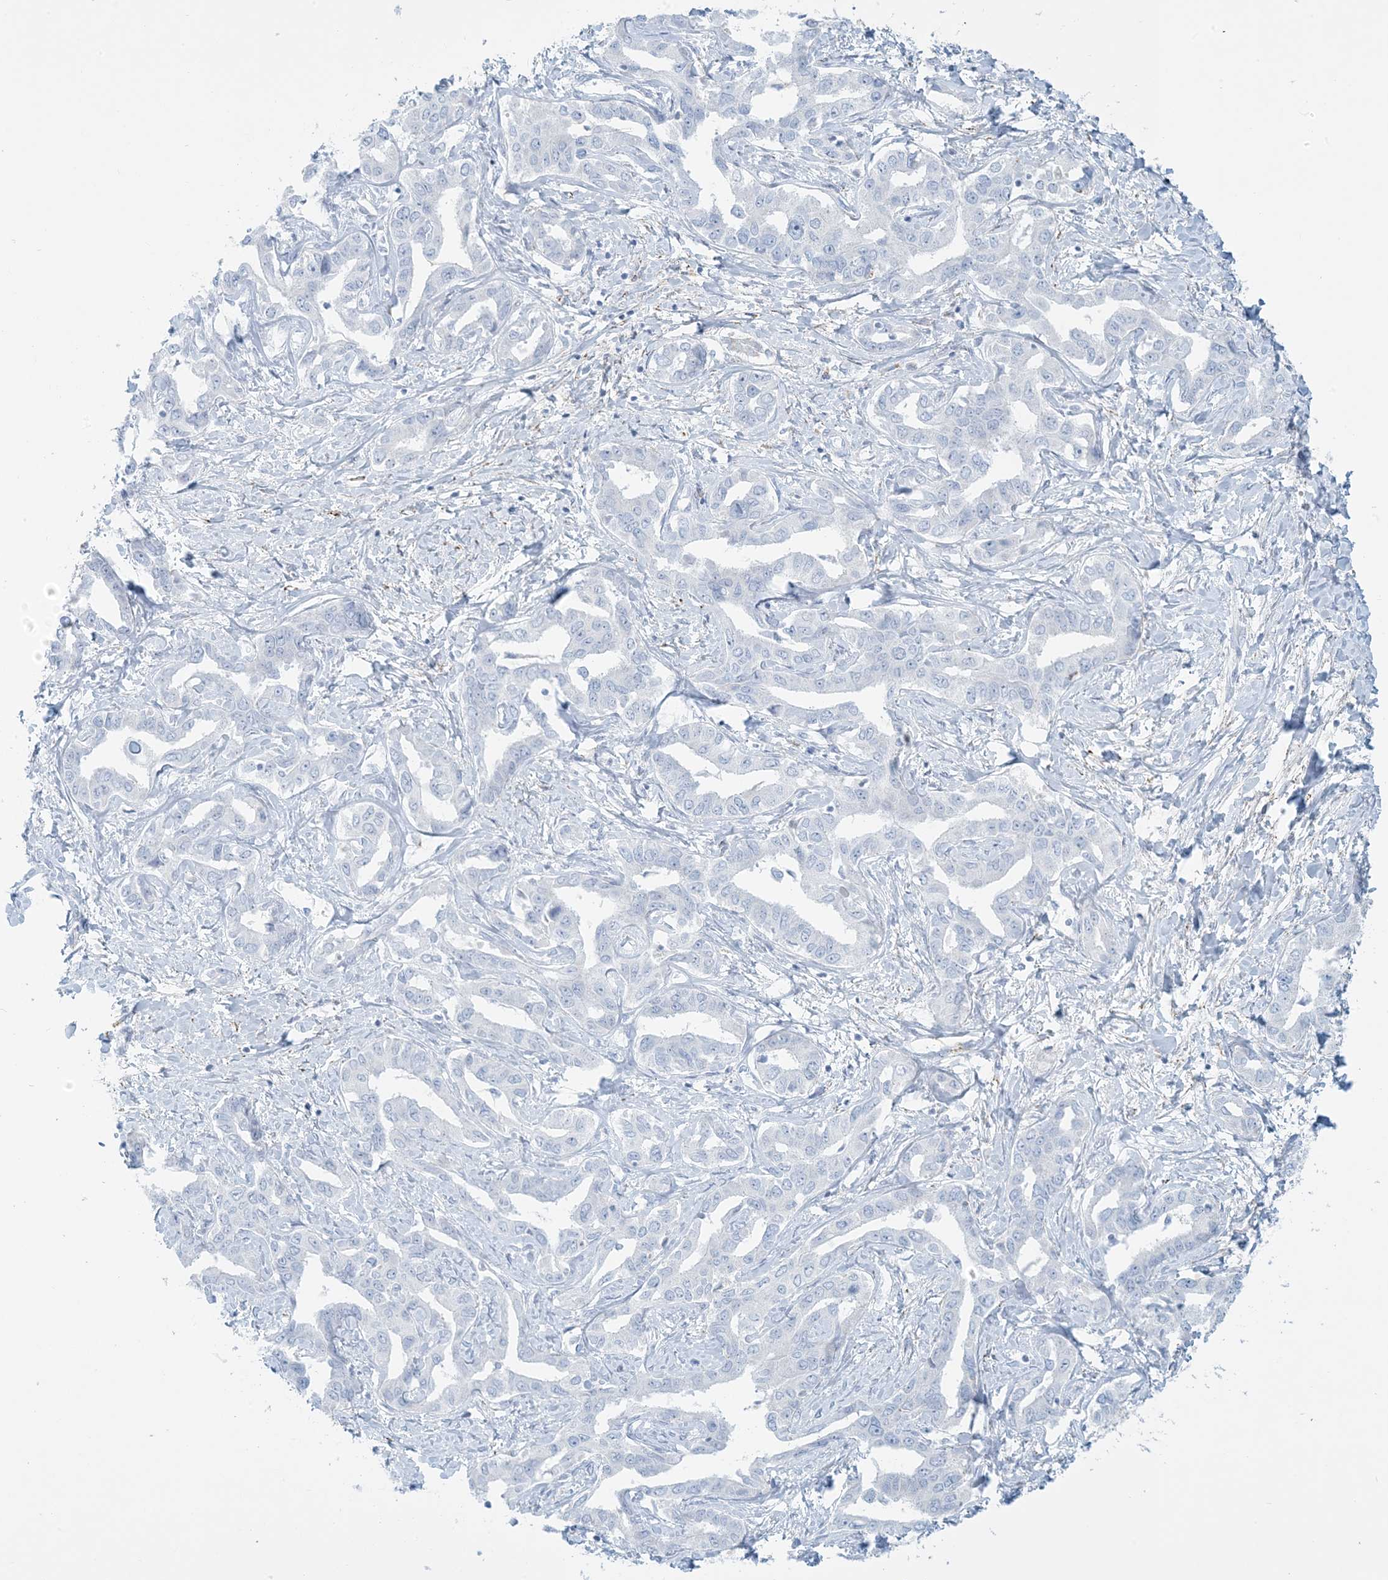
{"staining": {"intensity": "negative", "quantity": "none", "location": "none"}, "tissue": "liver cancer", "cell_type": "Tumor cells", "image_type": "cancer", "snomed": [{"axis": "morphology", "description": "Cholangiocarcinoma"}, {"axis": "topography", "description": "Liver"}], "caption": "Immunohistochemical staining of liver cholangiocarcinoma shows no significant expression in tumor cells.", "gene": "ZDHHC4", "patient": {"sex": "male", "age": 59}}